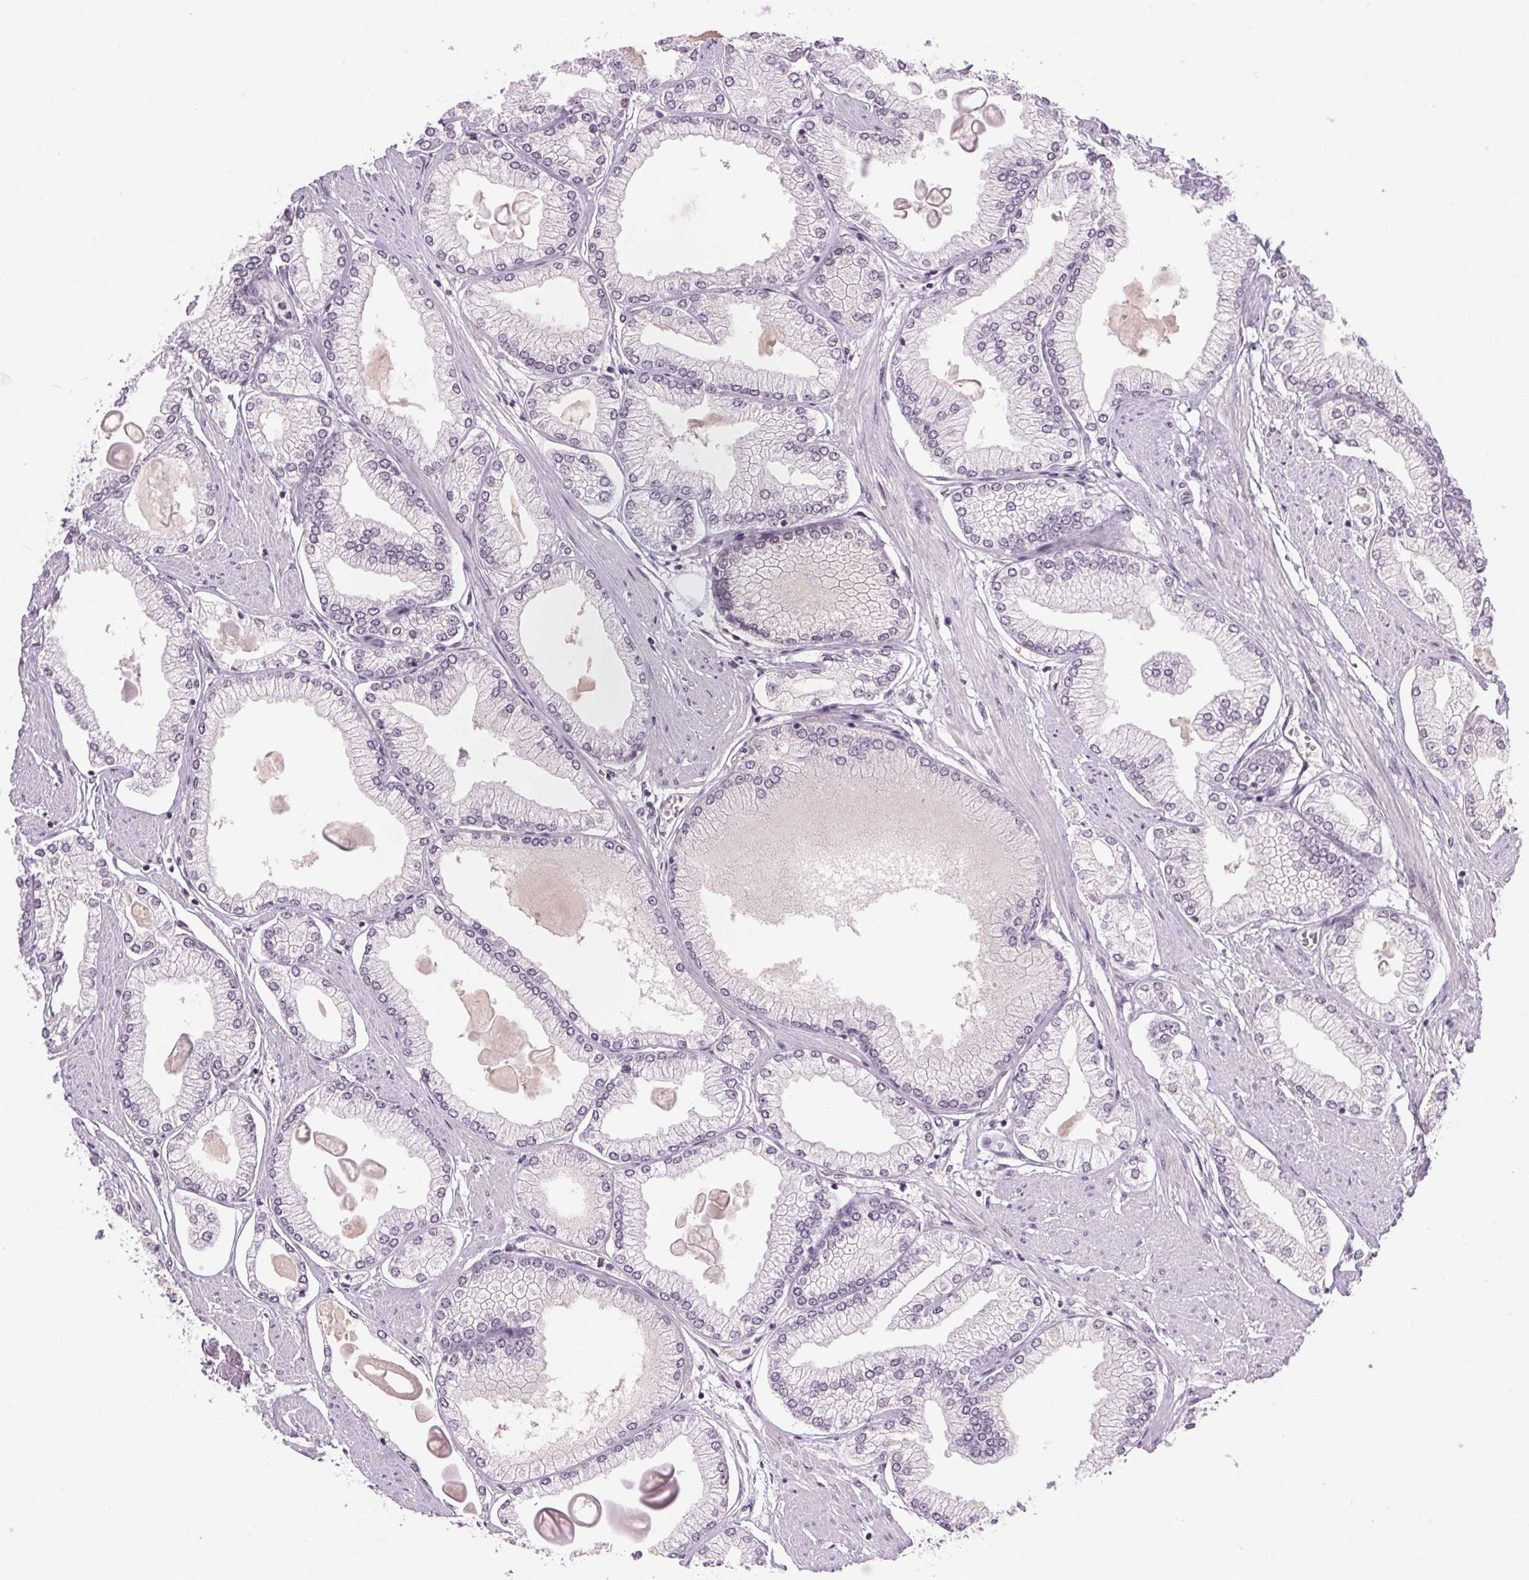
{"staining": {"intensity": "negative", "quantity": "none", "location": "none"}, "tissue": "prostate cancer", "cell_type": "Tumor cells", "image_type": "cancer", "snomed": [{"axis": "morphology", "description": "Adenocarcinoma, High grade"}, {"axis": "topography", "description": "Prostate"}], "caption": "This is an immunohistochemistry (IHC) image of human prostate cancer. There is no expression in tumor cells.", "gene": "CD2BP2", "patient": {"sex": "male", "age": 68}}